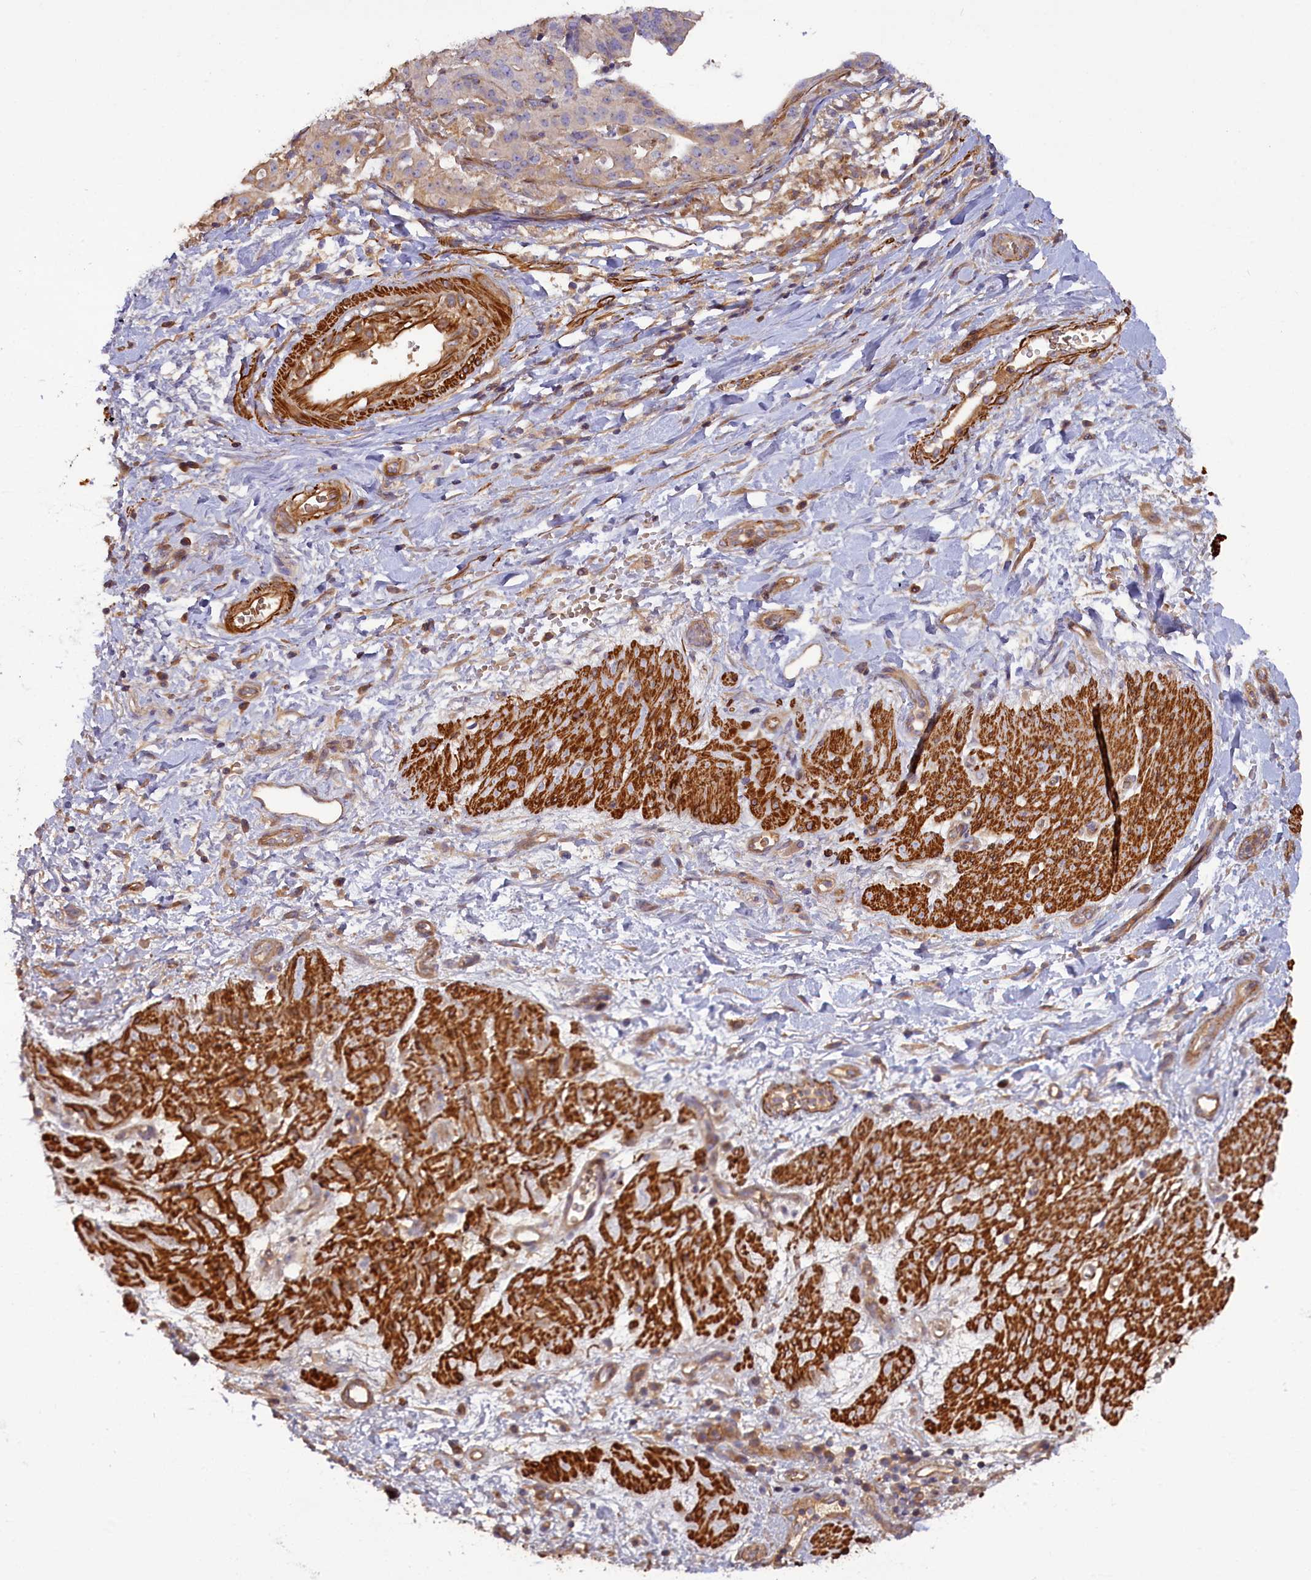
{"staining": {"intensity": "negative", "quantity": "none", "location": "none"}, "tissue": "stomach cancer", "cell_type": "Tumor cells", "image_type": "cancer", "snomed": [{"axis": "morphology", "description": "Adenocarcinoma, NOS"}, {"axis": "topography", "description": "Stomach"}], "caption": "DAB immunohistochemical staining of stomach cancer exhibits no significant staining in tumor cells.", "gene": "FUZ", "patient": {"sex": "male", "age": 48}}